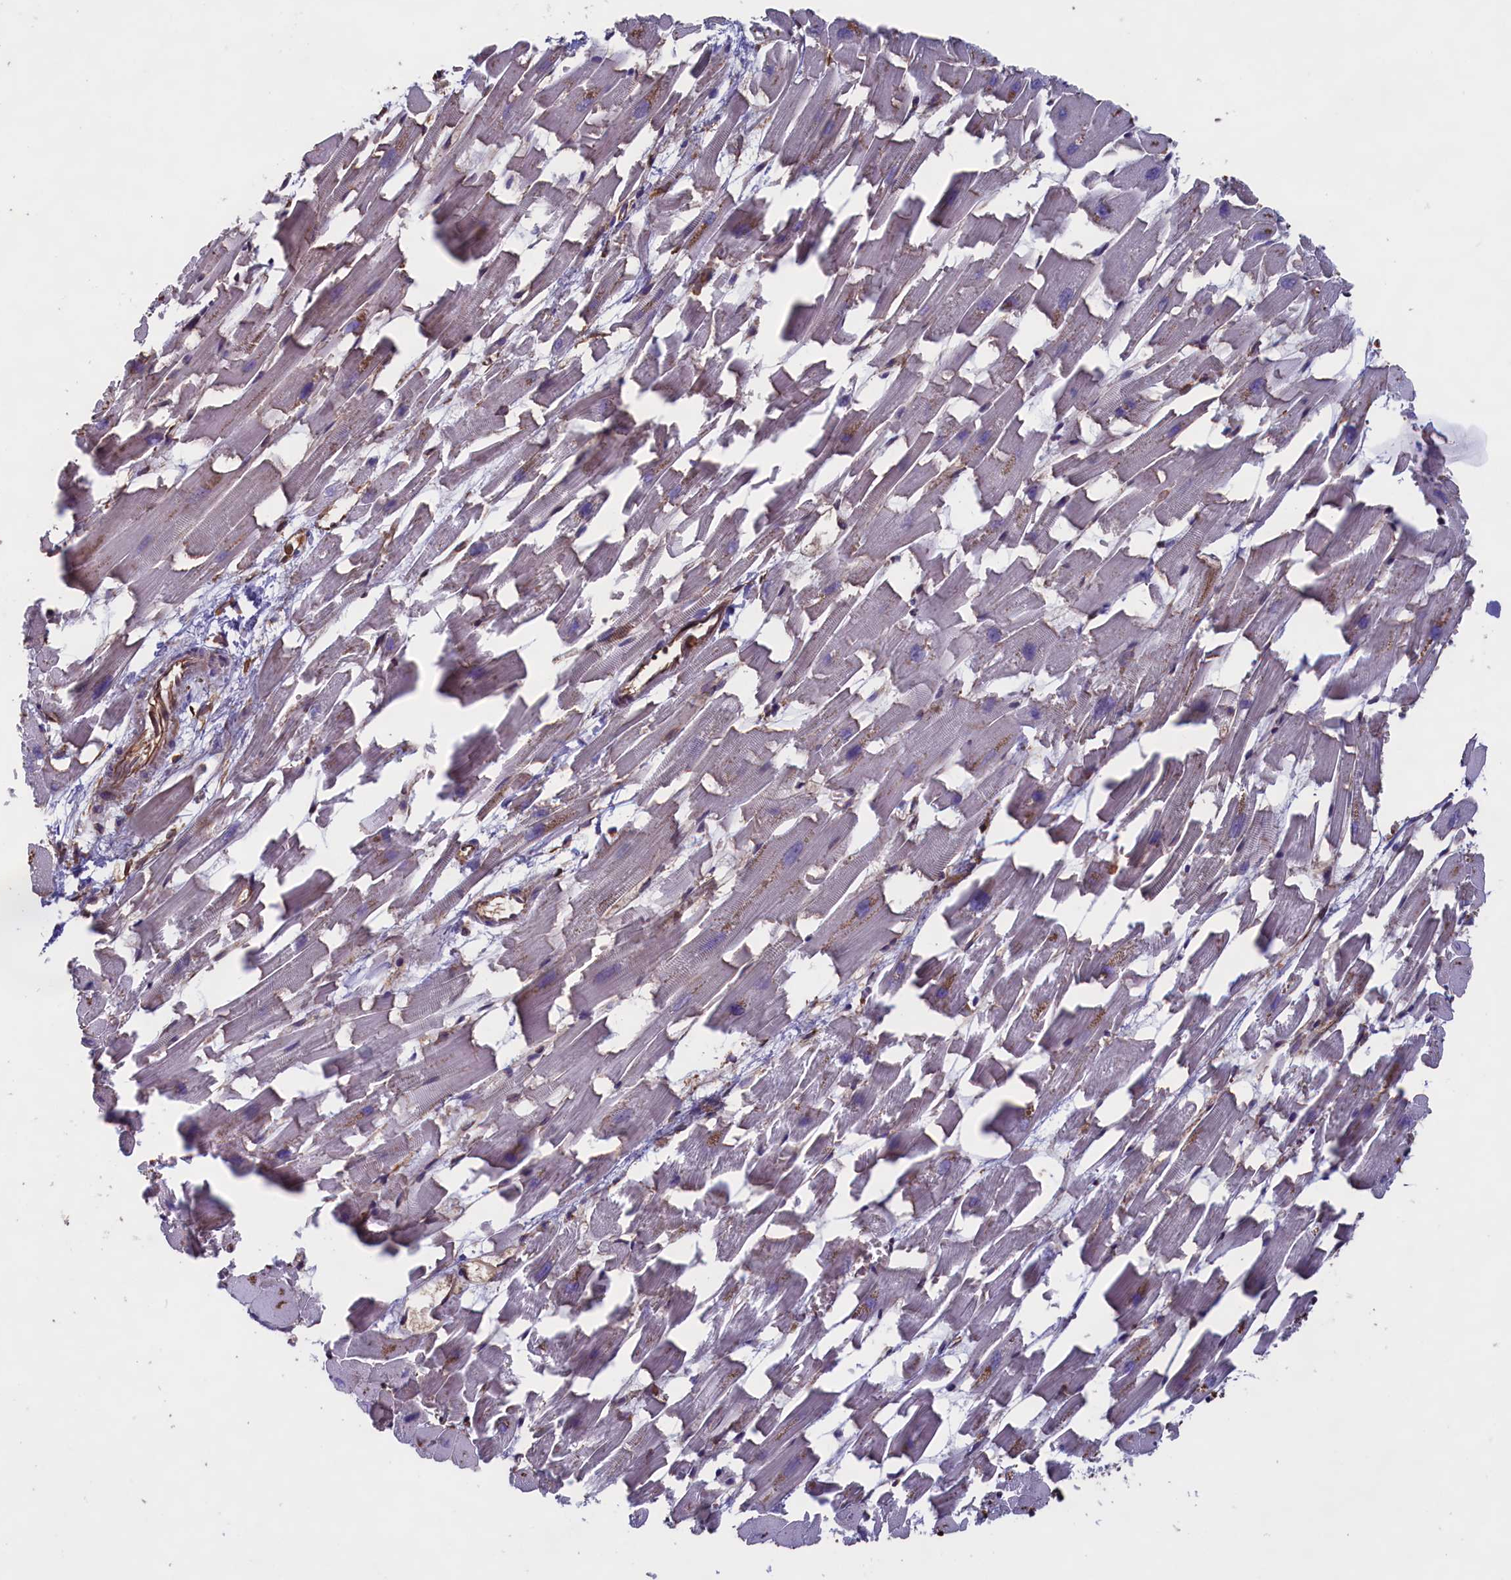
{"staining": {"intensity": "moderate", "quantity": "25%-75%", "location": "cytoplasmic/membranous"}, "tissue": "heart muscle", "cell_type": "Cardiomyocytes", "image_type": "normal", "snomed": [{"axis": "morphology", "description": "Normal tissue, NOS"}, {"axis": "topography", "description": "Heart"}], "caption": "High-magnification brightfield microscopy of normal heart muscle stained with DAB (3,3'-diaminobenzidine) (brown) and counterstained with hematoxylin (blue). cardiomyocytes exhibit moderate cytoplasmic/membranous expression is seen in approximately25%-75% of cells. (Brightfield microscopy of DAB IHC at high magnification).", "gene": "CCDC124", "patient": {"sex": "female", "age": 64}}